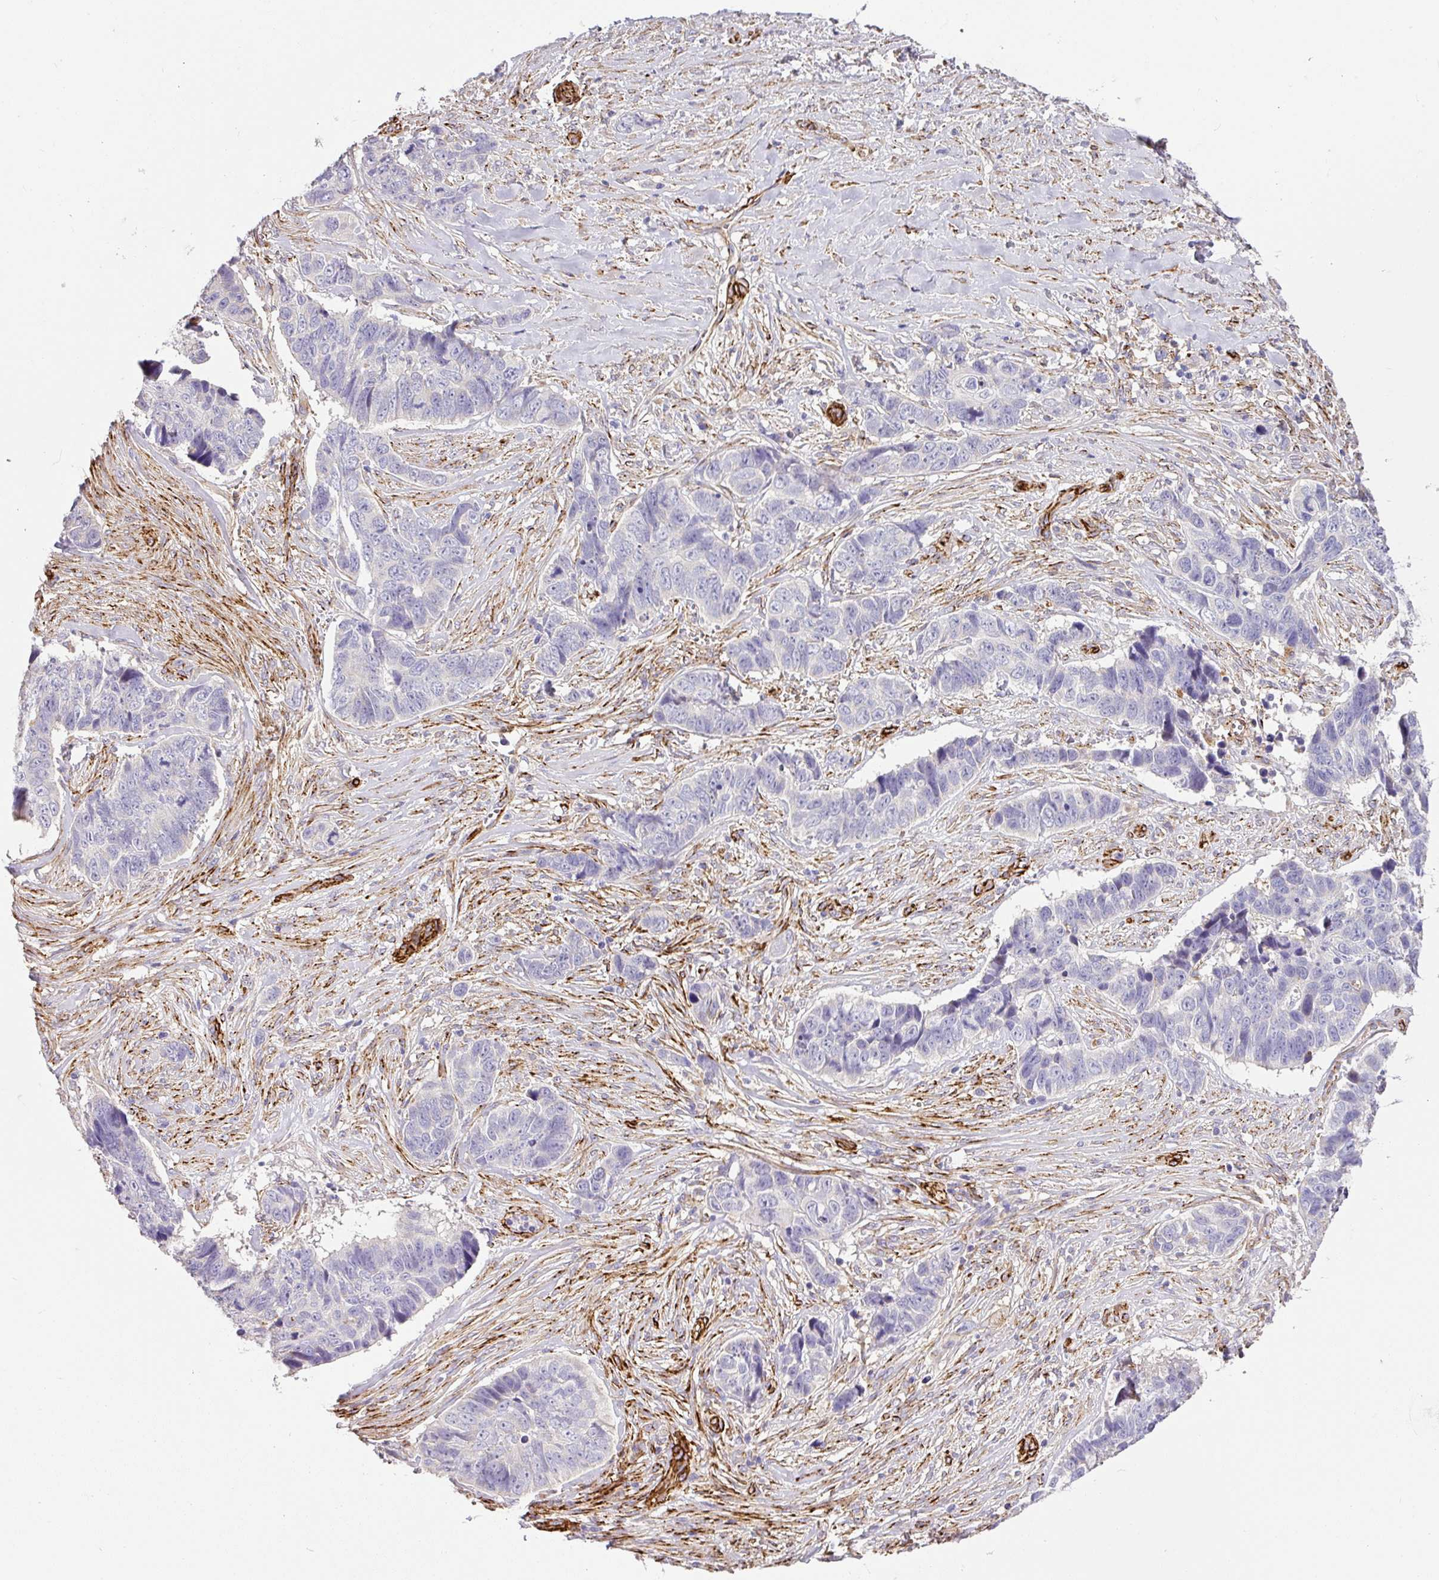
{"staining": {"intensity": "negative", "quantity": "none", "location": "none"}, "tissue": "skin cancer", "cell_type": "Tumor cells", "image_type": "cancer", "snomed": [{"axis": "morphology", "description": "Basal cell carcinoma"}, {"axis": "topography", "description": "Skin"}], "caption": "The photomicrograph shows no significant positivity in tumor cells of skin cancer (basal cell carcinoma). (Immunohistochemistry (ihc), brightfield microscopy, high magnification).", "gene": "SLC25A17", "patient": {"sex": "female", "age": 82}}